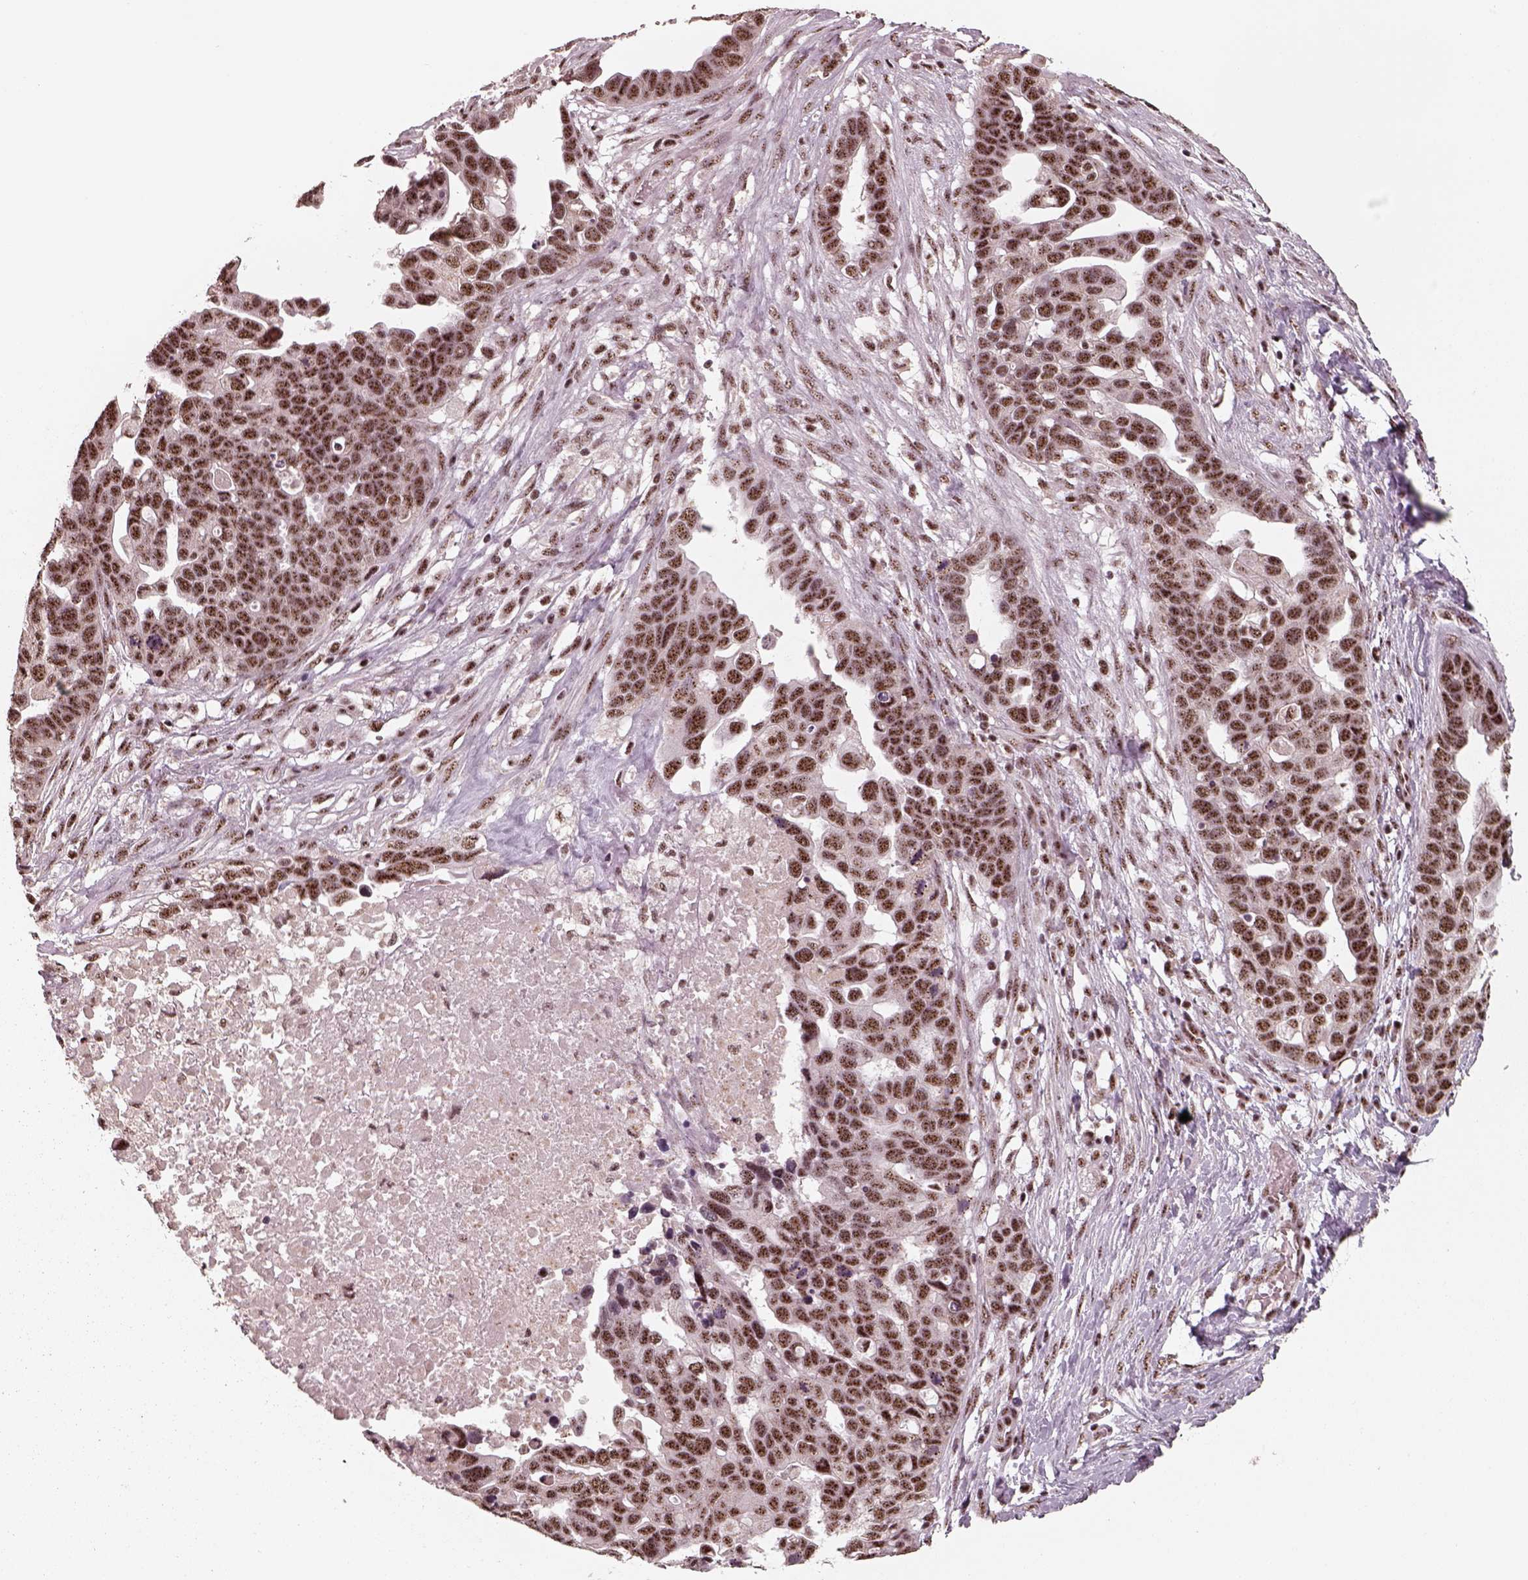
{"staining": {"intensity": "strong", "quantity": ">75%", "location": "nuclear"}, "tissue": "ovarian cancer", "cell_type": "Tumor cells", "image_type": "cancer", "snomed": [{"axis": "morphology", "description": "Cystadenocarcinoma, serous, NOS"}, {"axis": "topography", "description": "Ovary"}], "caption": "Immunohistochemistry staining of serous cystadenocarcinoma (ovarian), which exhibits high levels of strong nuclear positivity in about >75% of tumor cells indicating strong nuclear protein positivity. The staining was performed using DAB (brown) for protein detection and nuclei were counterstained in hematoxylin (blue).", "gene": "ATXN7L3", "patient": {"sex": "female", "age": 54}}